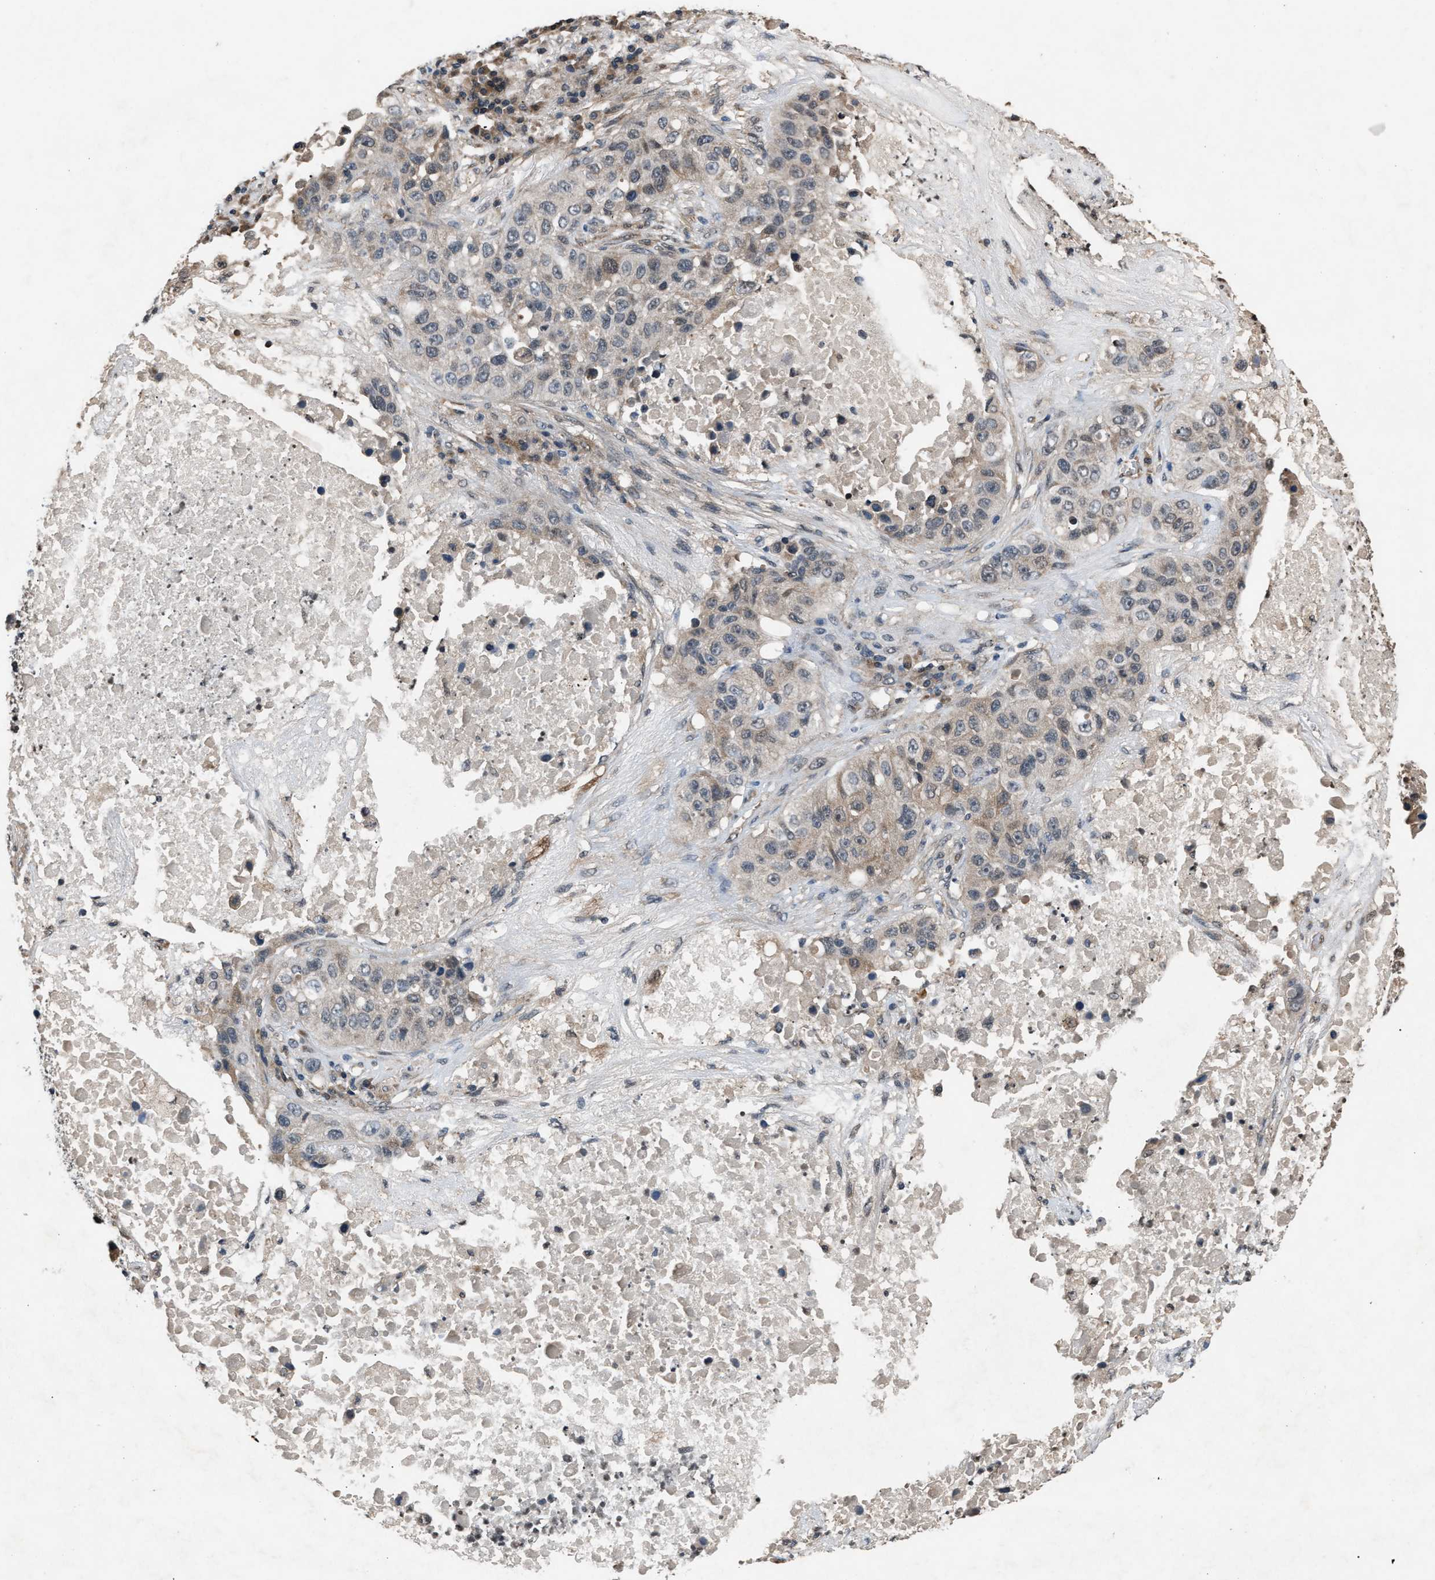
{"staining": {"intensity": "weak", "quantity": "<25%", "location": "cytoplasmic/membranous"}, "tissue": "lung cancer", "cell_type": "Tumor cells", "image_type": "cancer", "snomed": [{"axis": "morphology", "description": "Squamous cell carcinoma, NOS"}, {"axis": "topography", "description": "Lung"}], "caption": "High magnification brightfield microscopy of lung cancer stained with DAB (brown) and counterstained with hematoxylin (blue): tumor cells show no significant expression. The staining is performed using DAB (3,3'-diaminobenzidine) brown chromogen with nuclei counter-stained in using hematoxylin.", "gene": "TP53I3", "patient": {"sex": "male", "age": 57}}